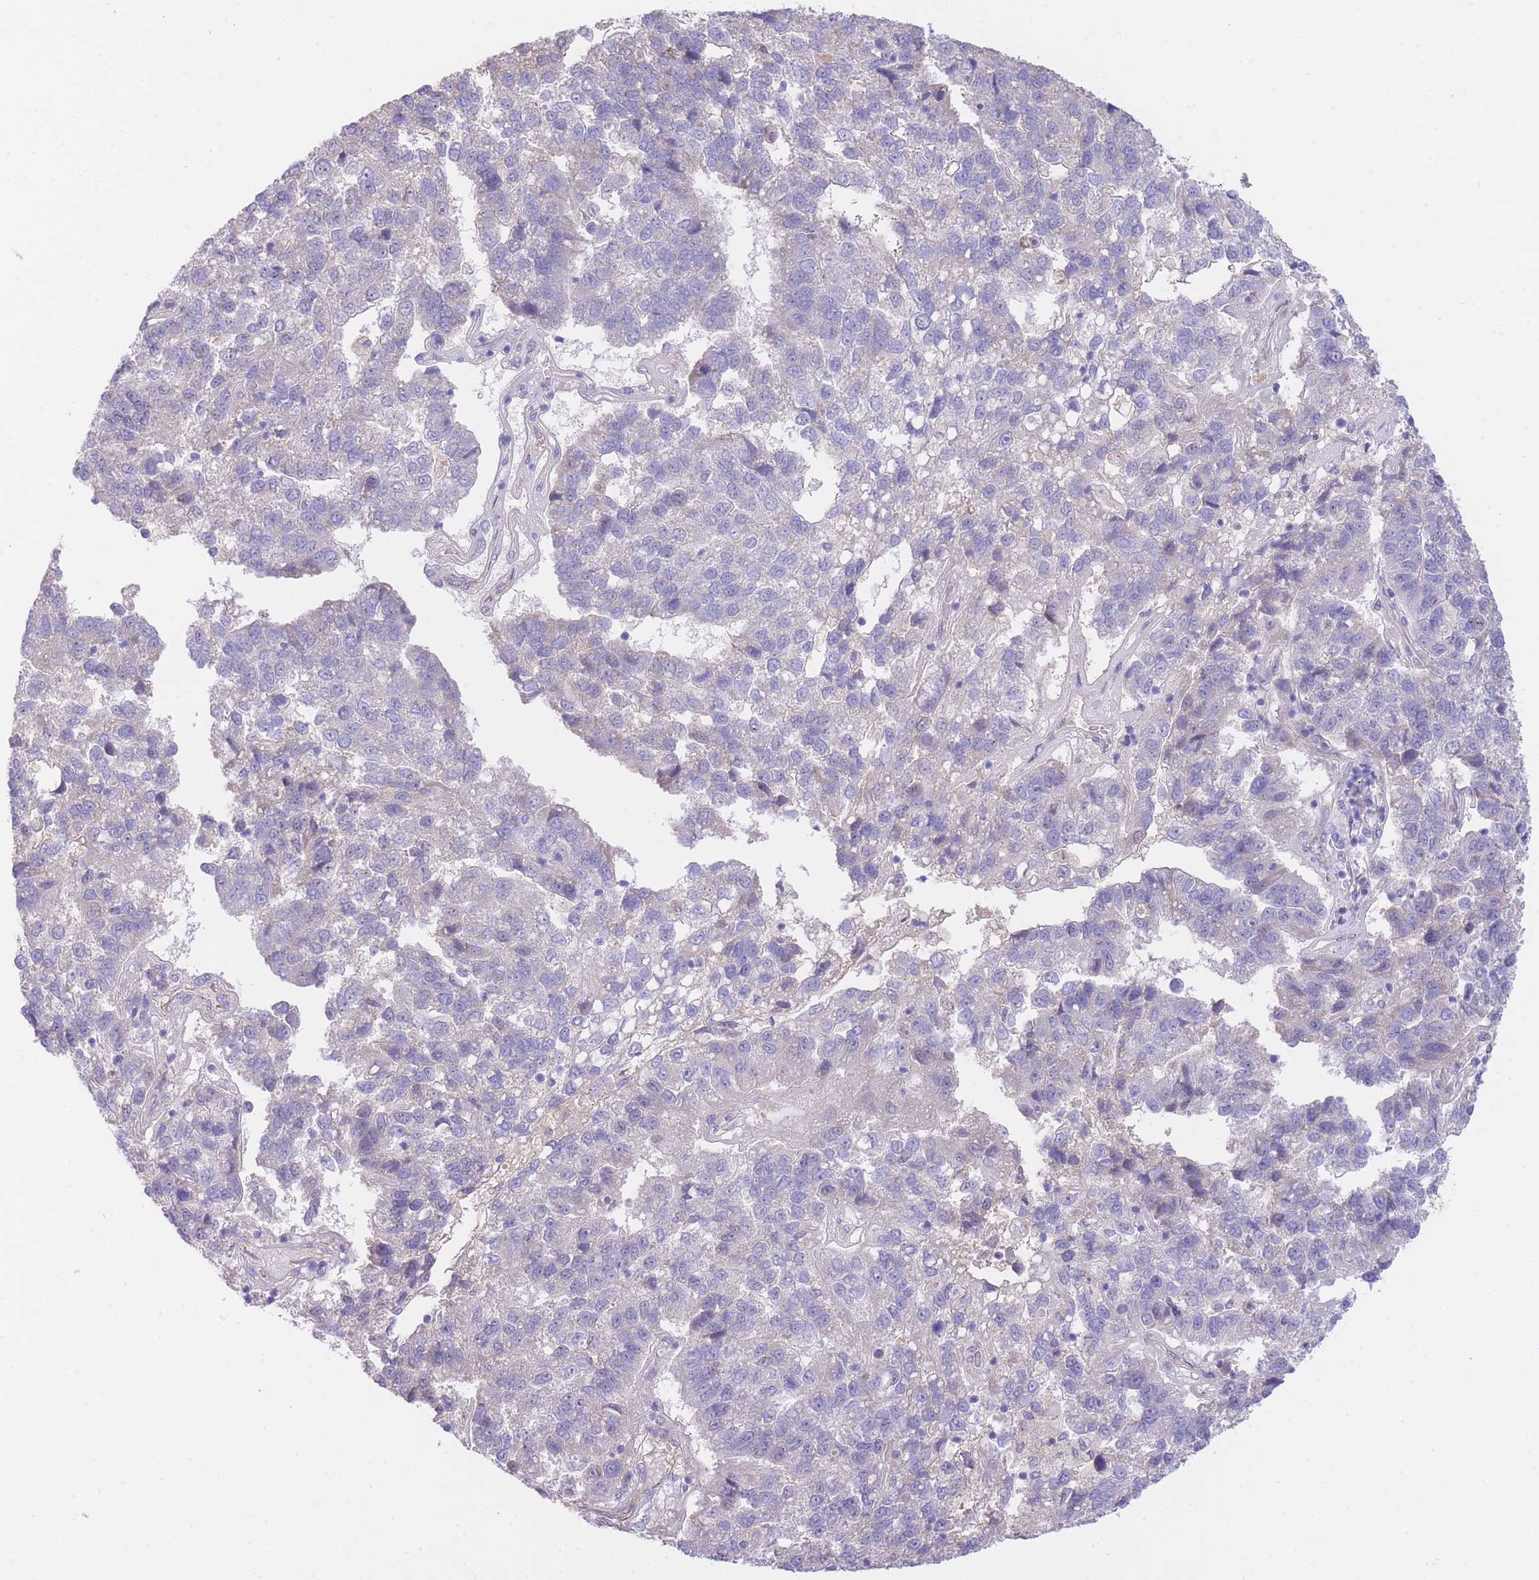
{"staining": {"intensity": "negative", "quantity": "none", "location": "none"}, "tissue": "pancreatic cancer", "cell_type": "Tumor cells", "image_type": "cancer", "snomed": [{"axis": "morphology", "description": "Adenocarcinoma, NOS"}, {"axis": "topography", "description": "Pancreas"}], "caption": "A high-resolution image shows IHC staining of pancreatic cancer, which displays no significant positivity in tumor cells.", "gene": "PGM1", "patient": {"sex": "female", "age": 61}}